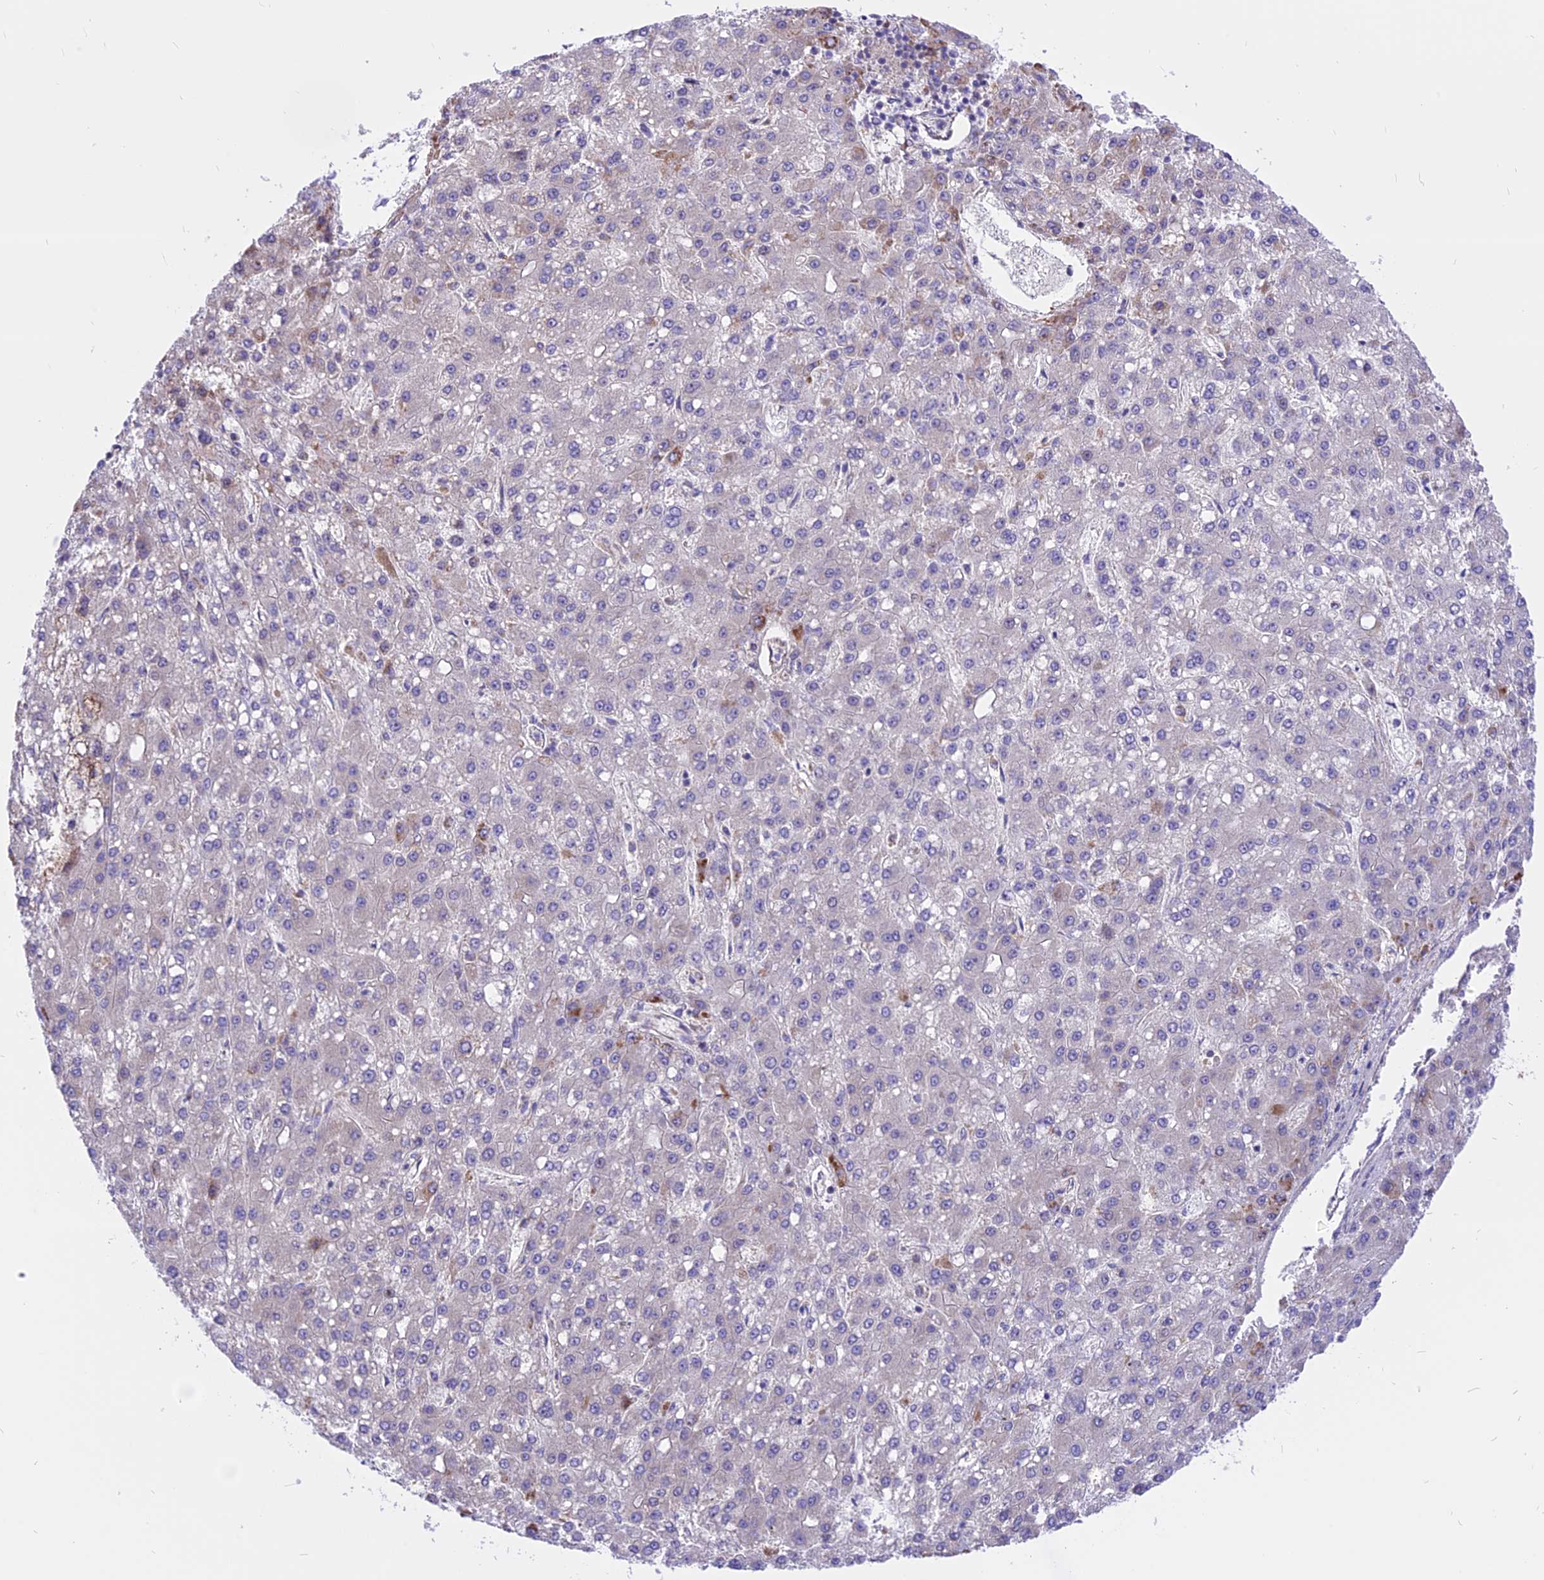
{"staining": {"intensity": "moderate", "quantity": "<25%", "location": "cytoplasmic/membranous"}, "tissue": "liver cancer", "cell_type": "Tumor cells", "image_type": "cancer", "snomed": [{"axis": "morphology", "description": "Carcinoma, Hepatocellular, NOS"}, {"axis": "topography", "description": "Liver"}], "caption": "A brown stain labels moderate cytoplasmic/membranous staining of a protein in liver cancer (hepatocellular carcinoma) tumor cells.", "gene": "ARMCX6", "patient": {"sex": "male", "age": 67}}